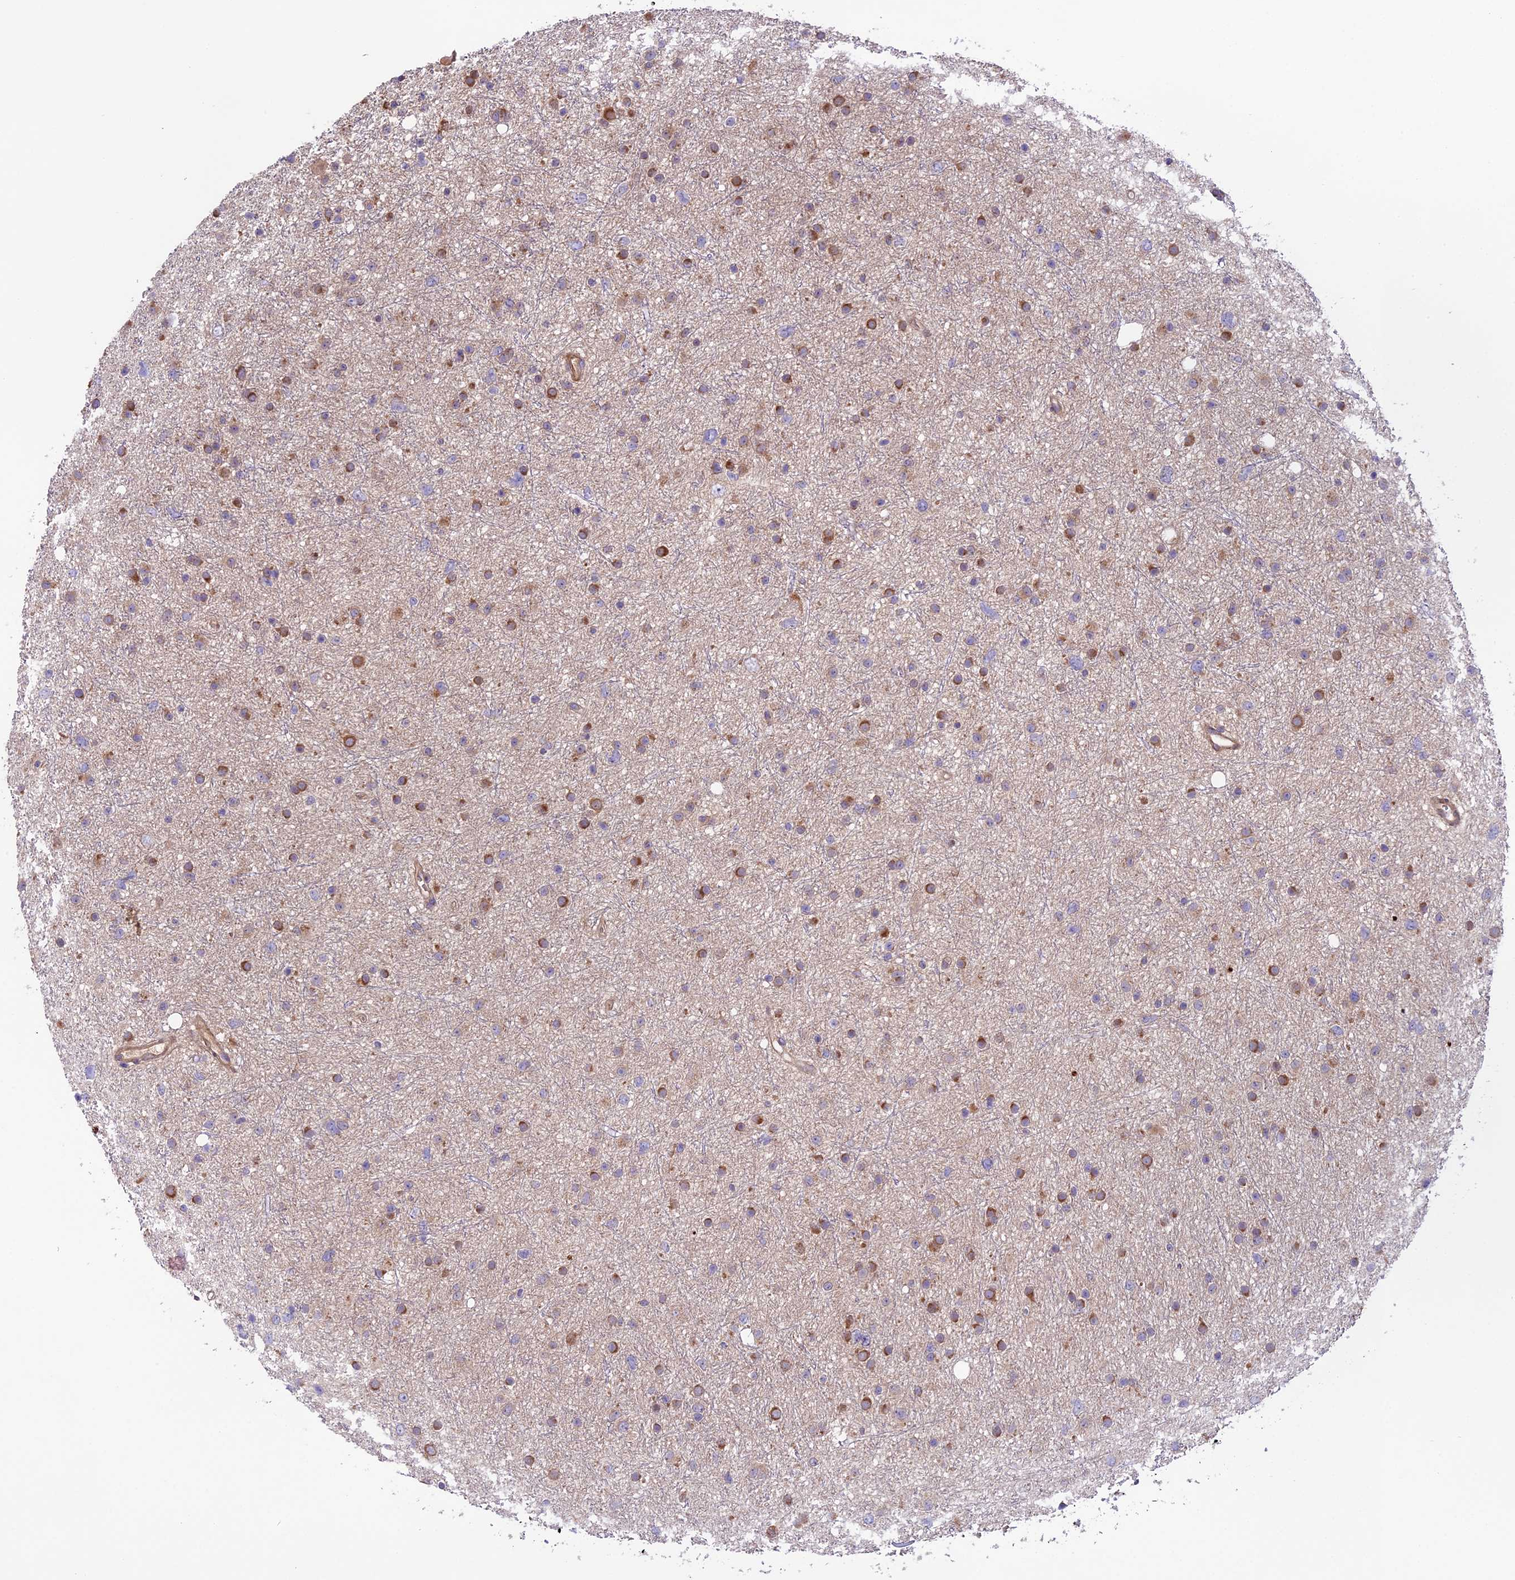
{"staining": {"intensity": "moderate", "quantity": "25%-75%", "location": "cytoplasmic/membranous"}, "tissue": "glioma", "cell_type": "Tumor cells", "image_type": "cancer", "snomed": [{"axis": "morphology", "description": "Glioma, malignant, Low grade"}, {"axis": "topography", "description": "Cerebral cortex"}], "caption": "High-magnification brightfield microscopy of glioma stained with DAB (brown) and counterstained with hematoxylin (blue). tumor cells exhibit moderate cytoplasmic/membranous expression is appreciated in approximately25%-75% of cells.", "gene": "COG8", "patient": {"sex": "female", "age": 39}}